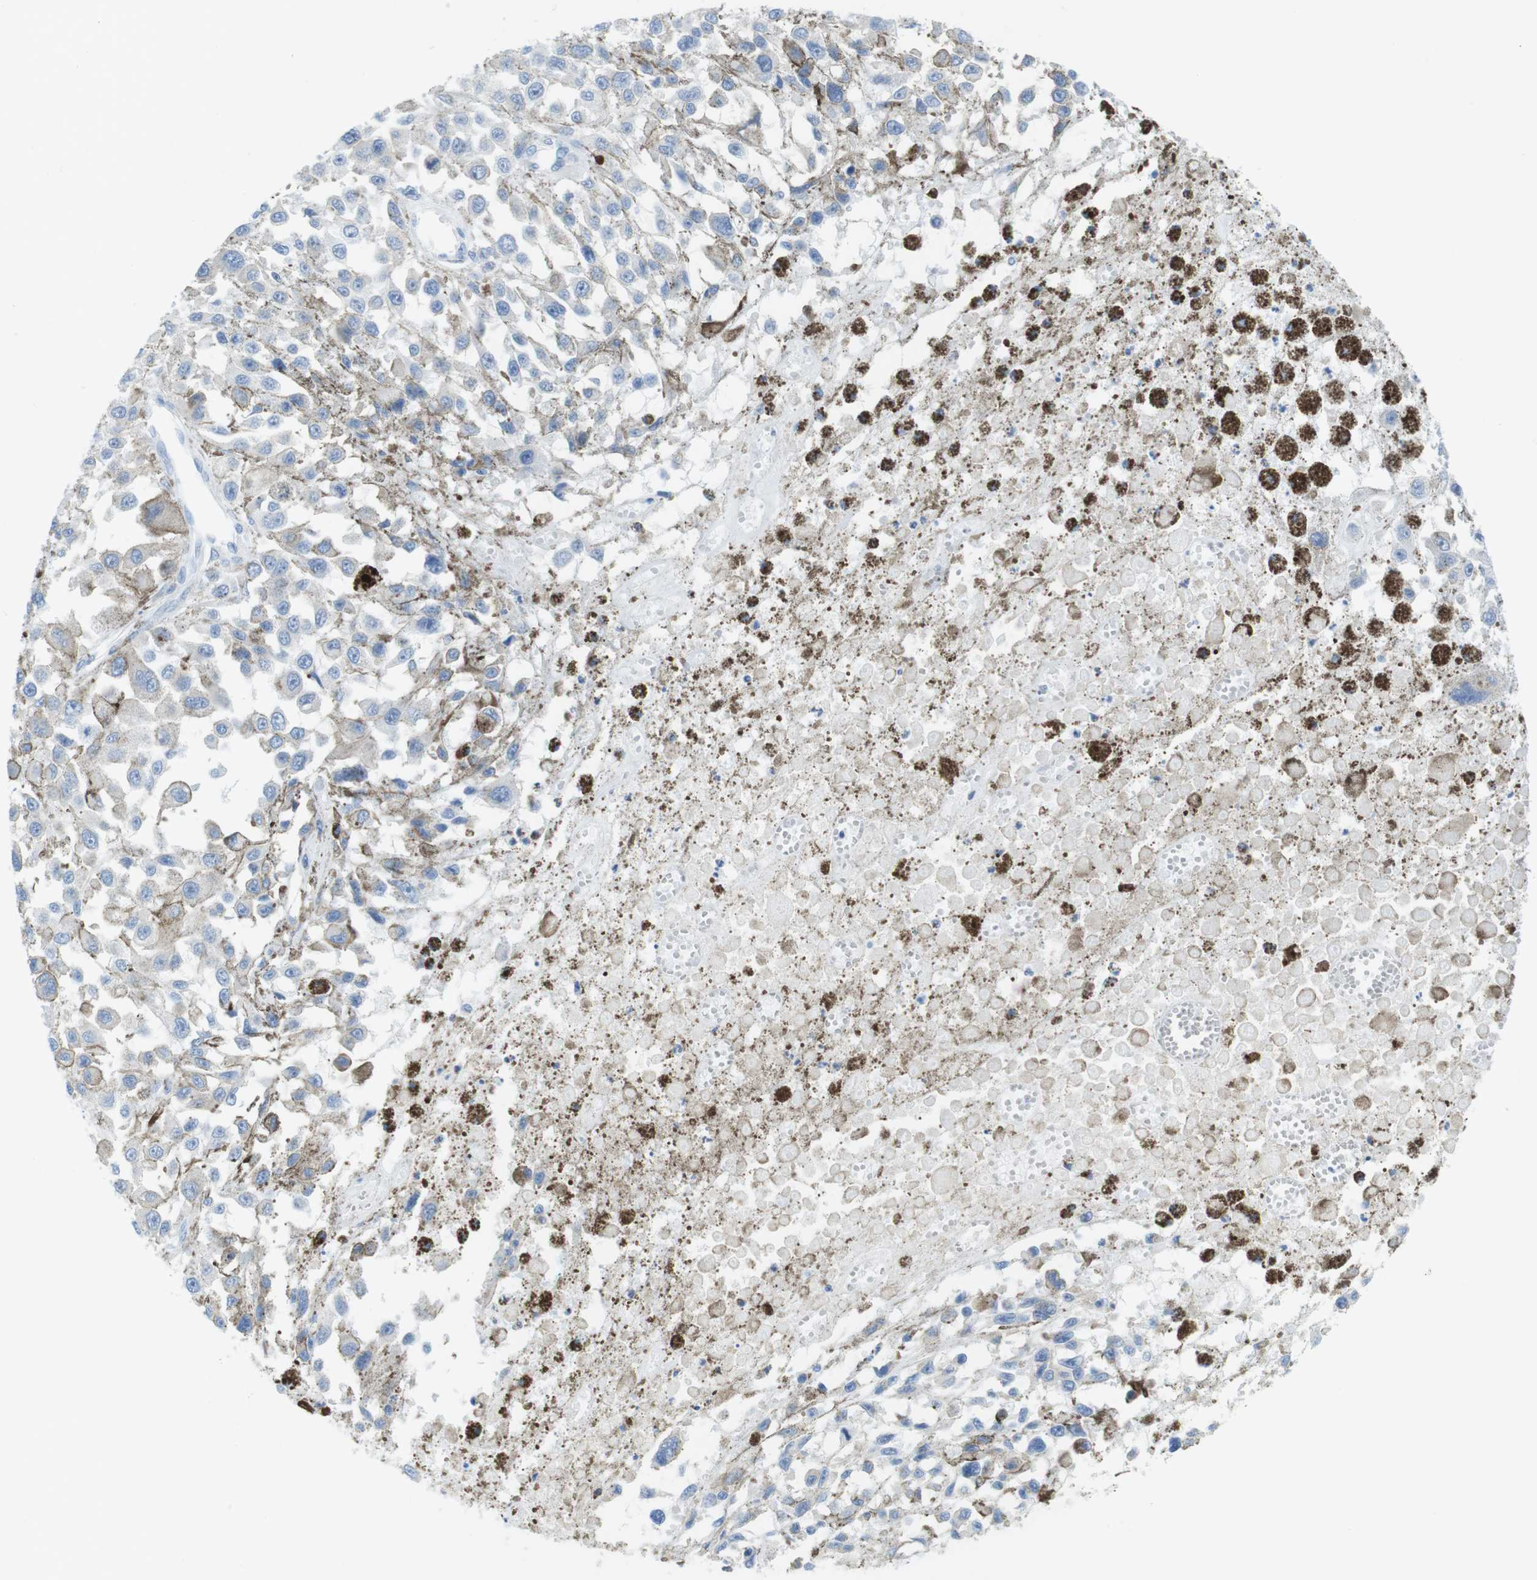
{"staining": {"intensity": "negative", "quantity": "none", "location": "none"}, "tissue": "melanoma", "cell_type": "Tumor cells", "image_type": "cancer", "snomed": [{"axis": "morphology", "description": "Malignant melanoma, Metastatic site"}, {"axis": "topography", "description": "Lymph node"}], "caption": "IHC photomicrograph of neoplastic tissue: human melanoma stained with DAB demonstrates no significant protein positivity in tumor cells.", "gene": "ASIC5", "patient": {"sex": "male", "age": 59}}